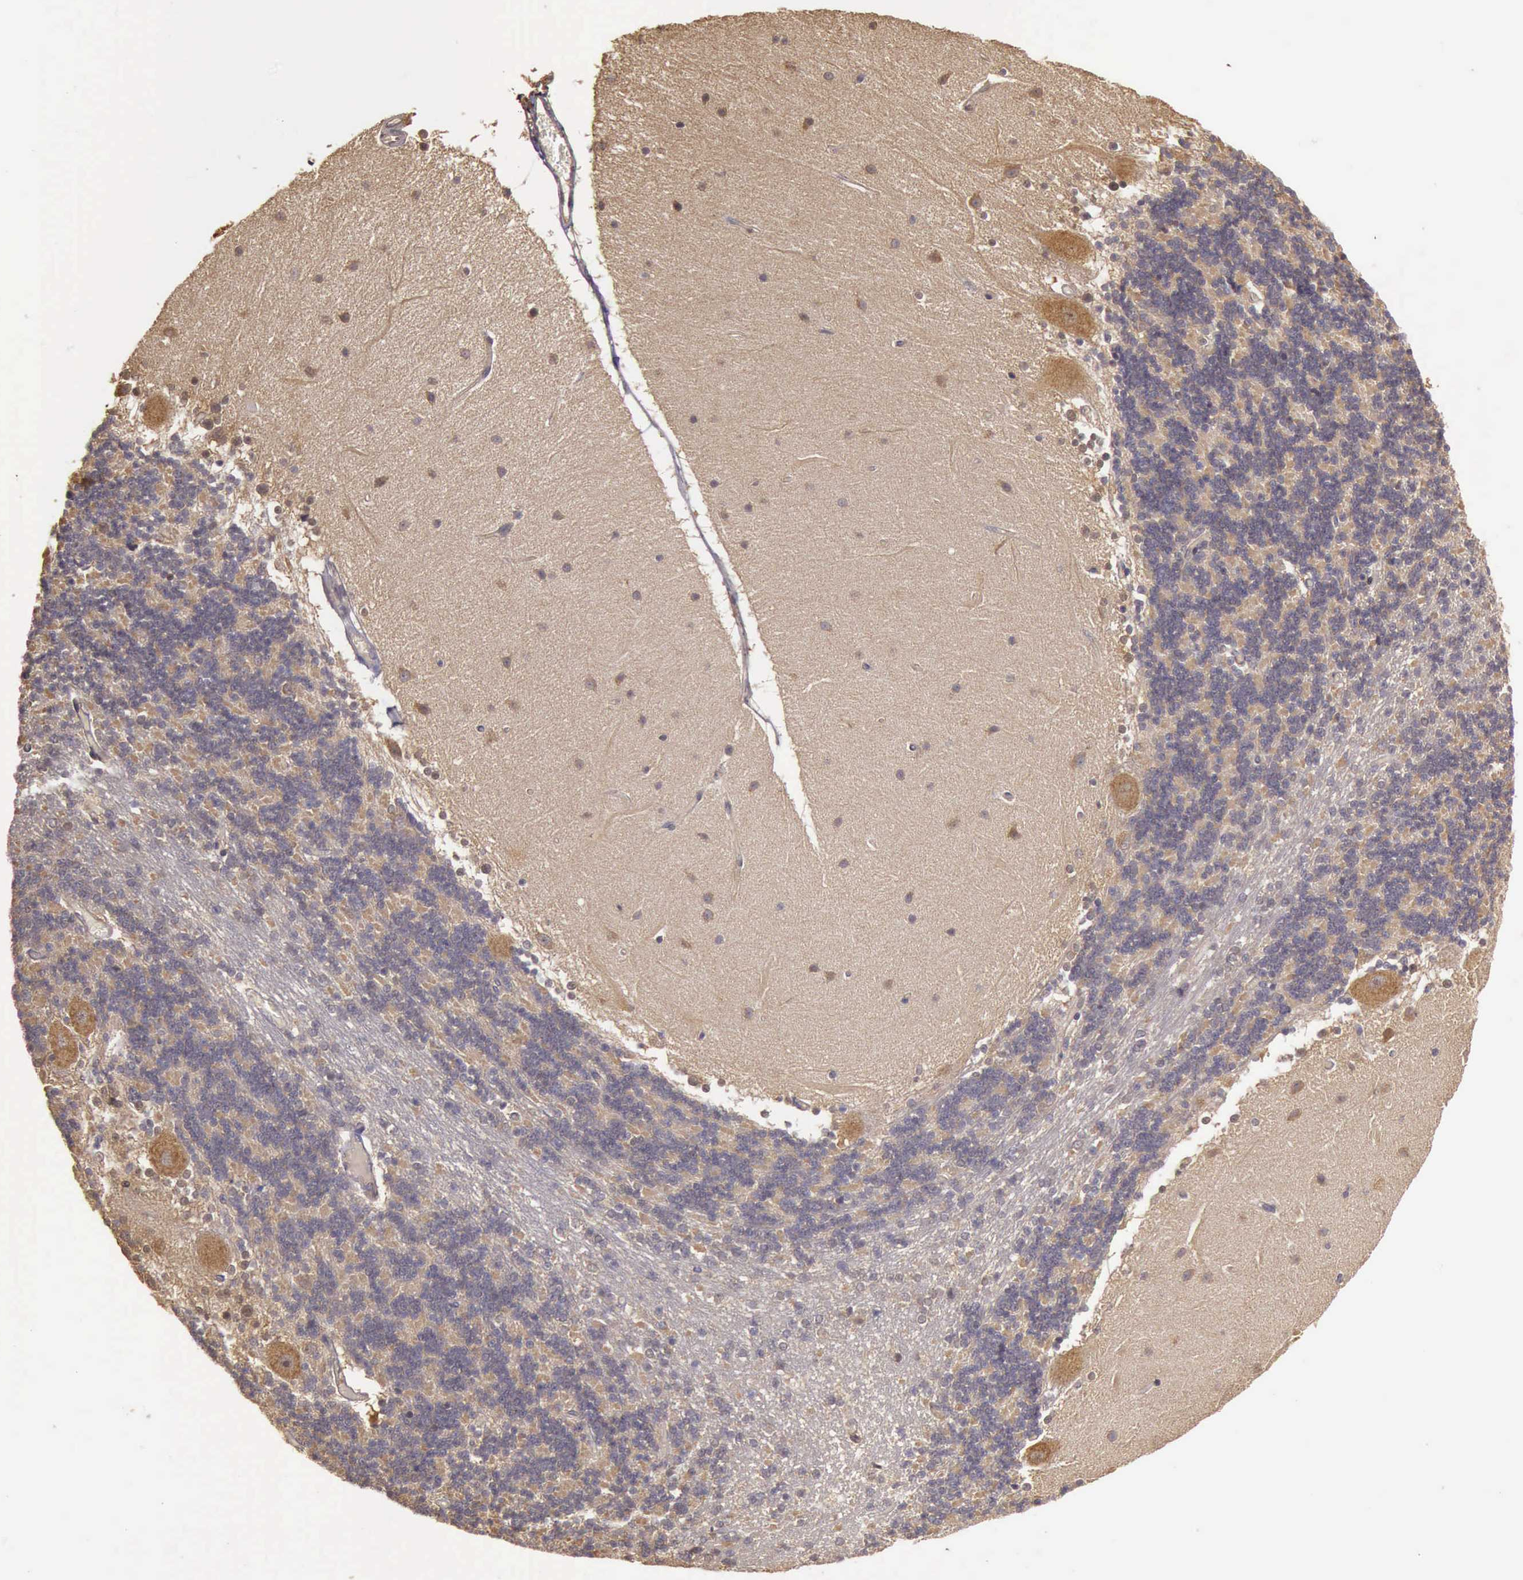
{"staining": {"intensity": "moderate", "quantity": ">75%", "location": "cytoplasmic/membranous"}, "tissue": "cerebellum", "cell_type": "Cells in granular layer", "image_type": "normal", "snomed": [{"axis": "morphology", "description": "Normal tissue, NOS"}, {"axis": "topography", "description": "Cerebellum"}], "caption": "Immunohistochemistry histopathology image of benign human cerebellum stained for a protein (brown), which reveals medium levels of moderate cytoplasmic/membranous positivity in about >75% of cells in granular layer.", "gene": "EIF5", "patient": {"sex": "female", "age": 54}}